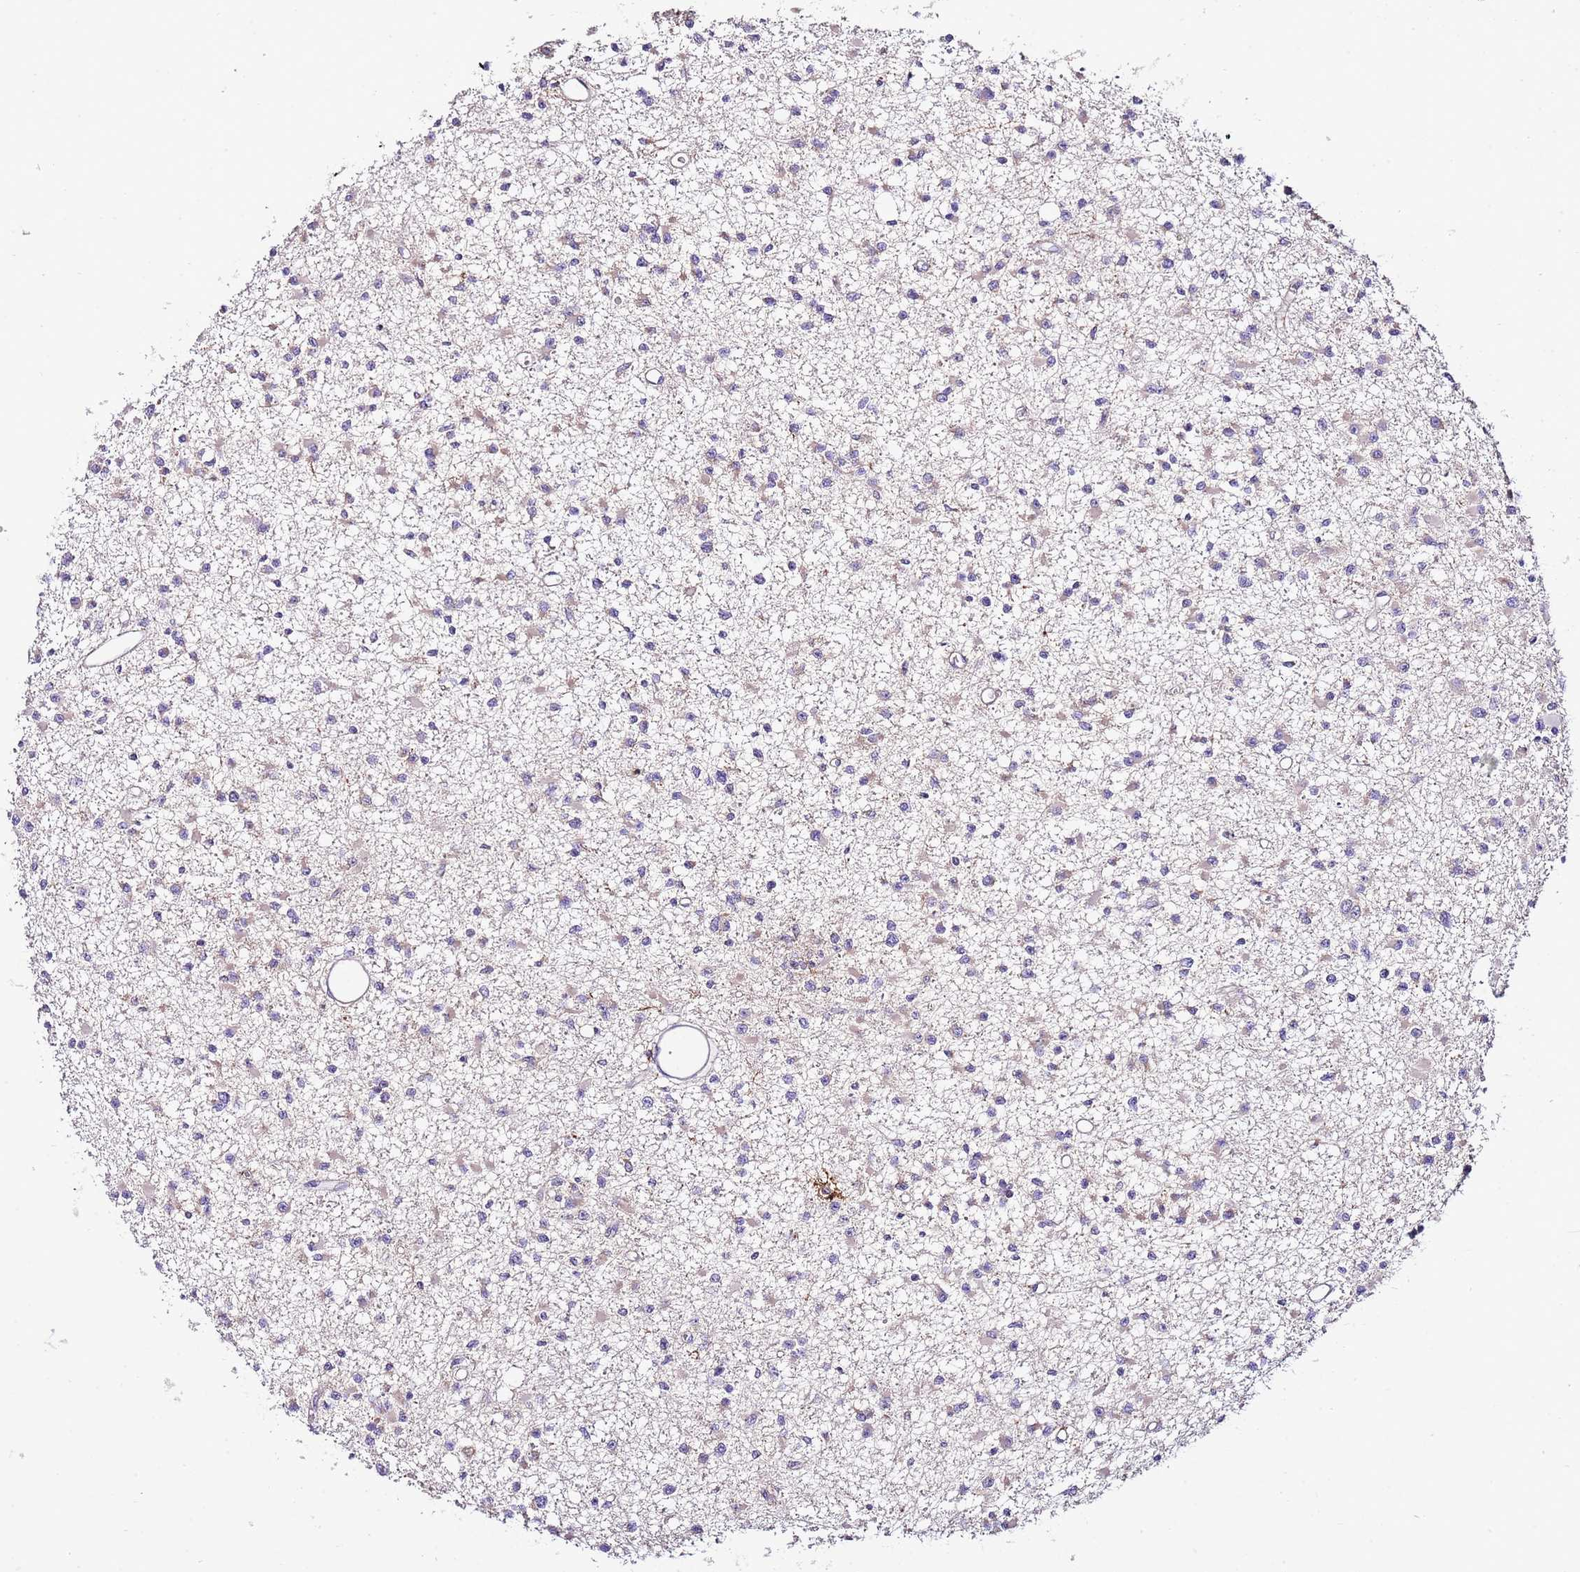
{"staining": {"intensity": "weak", "quantity": "<25%", "location": "cytoplasmic/membranous"}, "tissue": "glioma", "cell_type": "Tumor cells", "image_type": "cancer", "snomed": [{"axis": "morphology", "description": "Glioma, malignant, Low grade"}, {"axis": "topography", "description": "Brain"}], "caption": "There is no significant positivity in tumor cells of glioma.", "gene": "RPS10", "patient": {"sex": "female", "age": 22}}